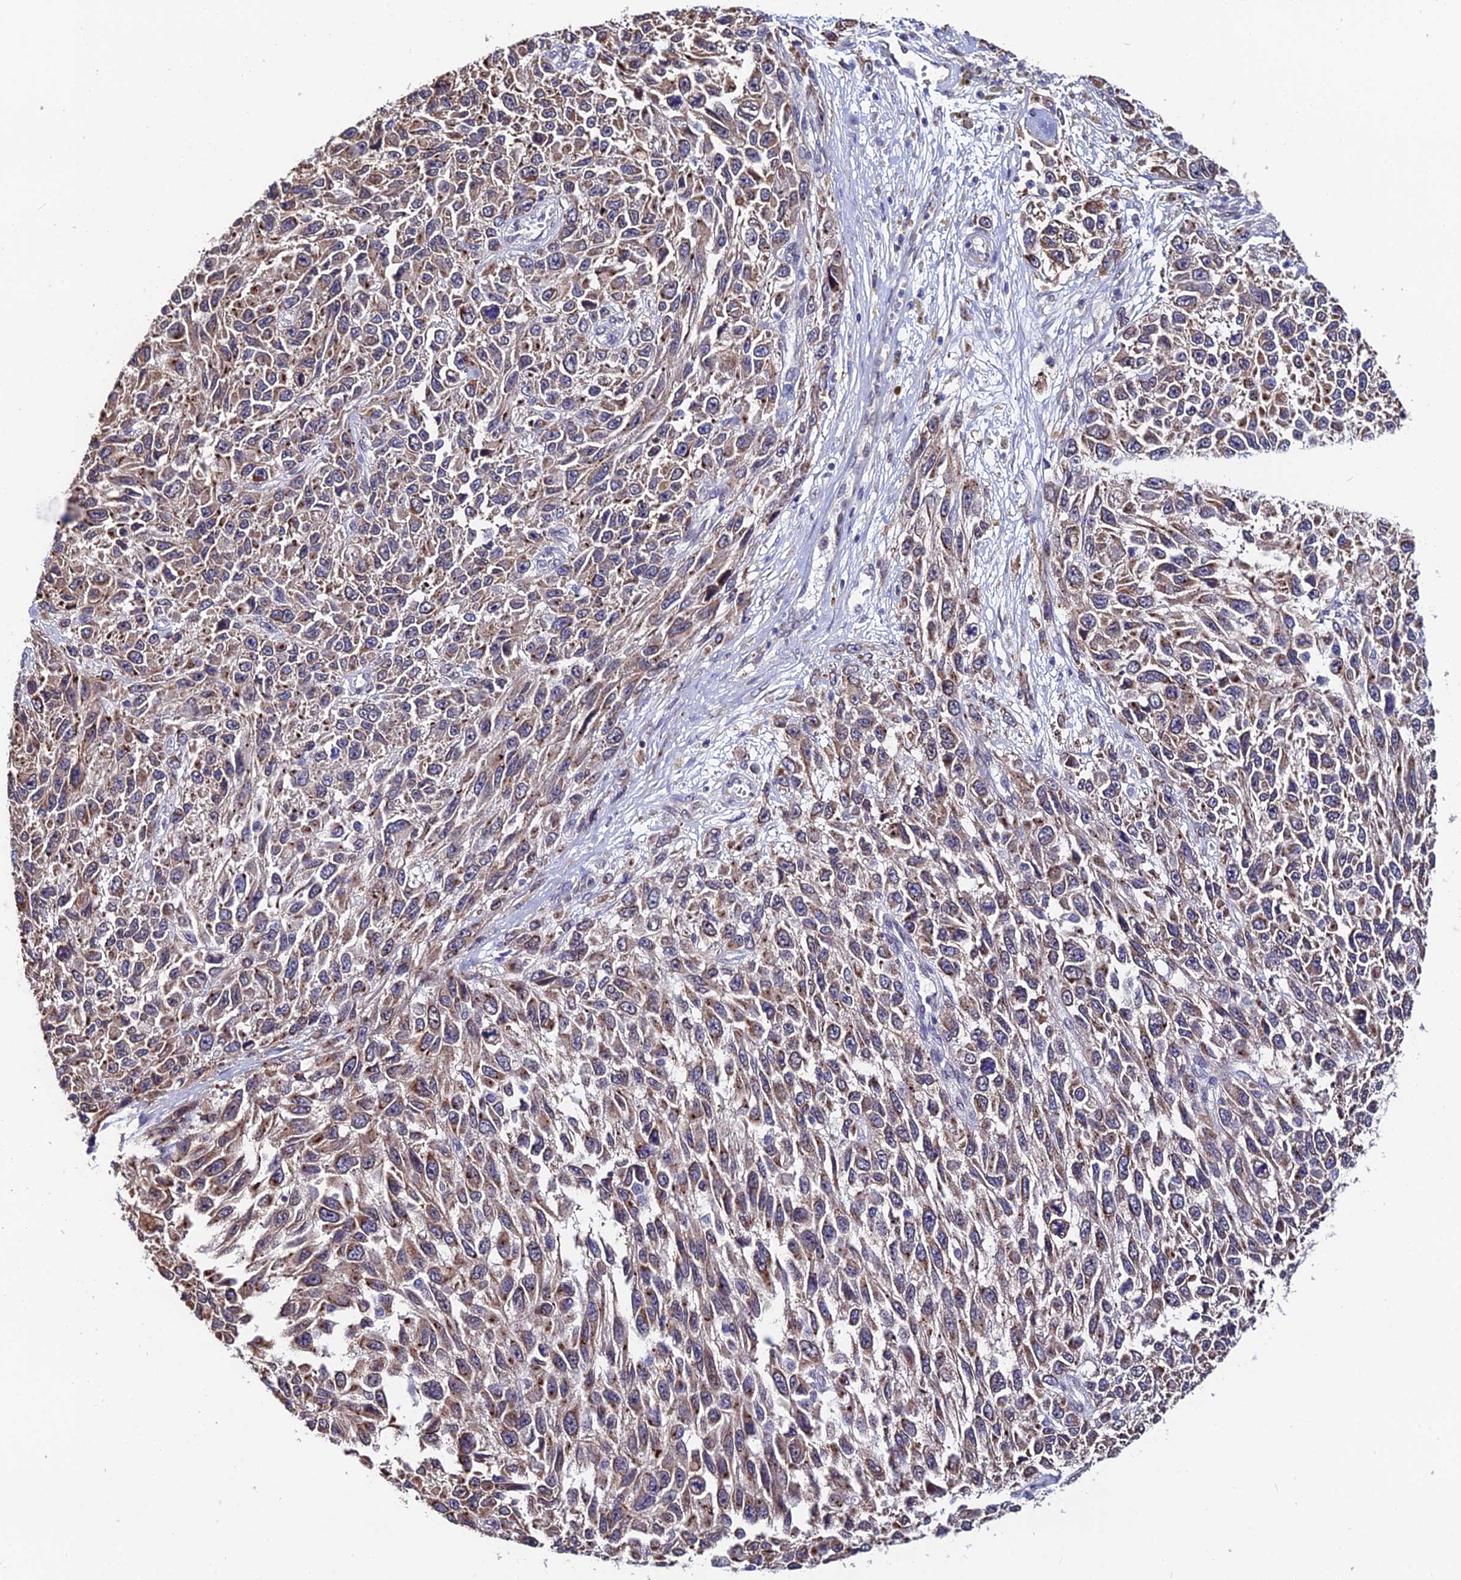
{"staining": {"intensity": "moderate", "quantity": "25%-75%", "location": "cytoplasmic/membranous"}, "tissue": "melanoma", "cell_type": "Tumor cells", "image_type": "cancer", "snomed": [{"axis": "morphology", "description": "Malignant melanoma, NOS"}, {"axis": "topography", "description": "Skin"}], "caption": "Approximately 25%-75% of tumor cells in malignant melanoma display moderate cytoplasmic/membranous protein expression as visualized by brown immunohistochemical staining.", "gene": "INPP4A", "patient": {"sex": "female", "age": 96}}